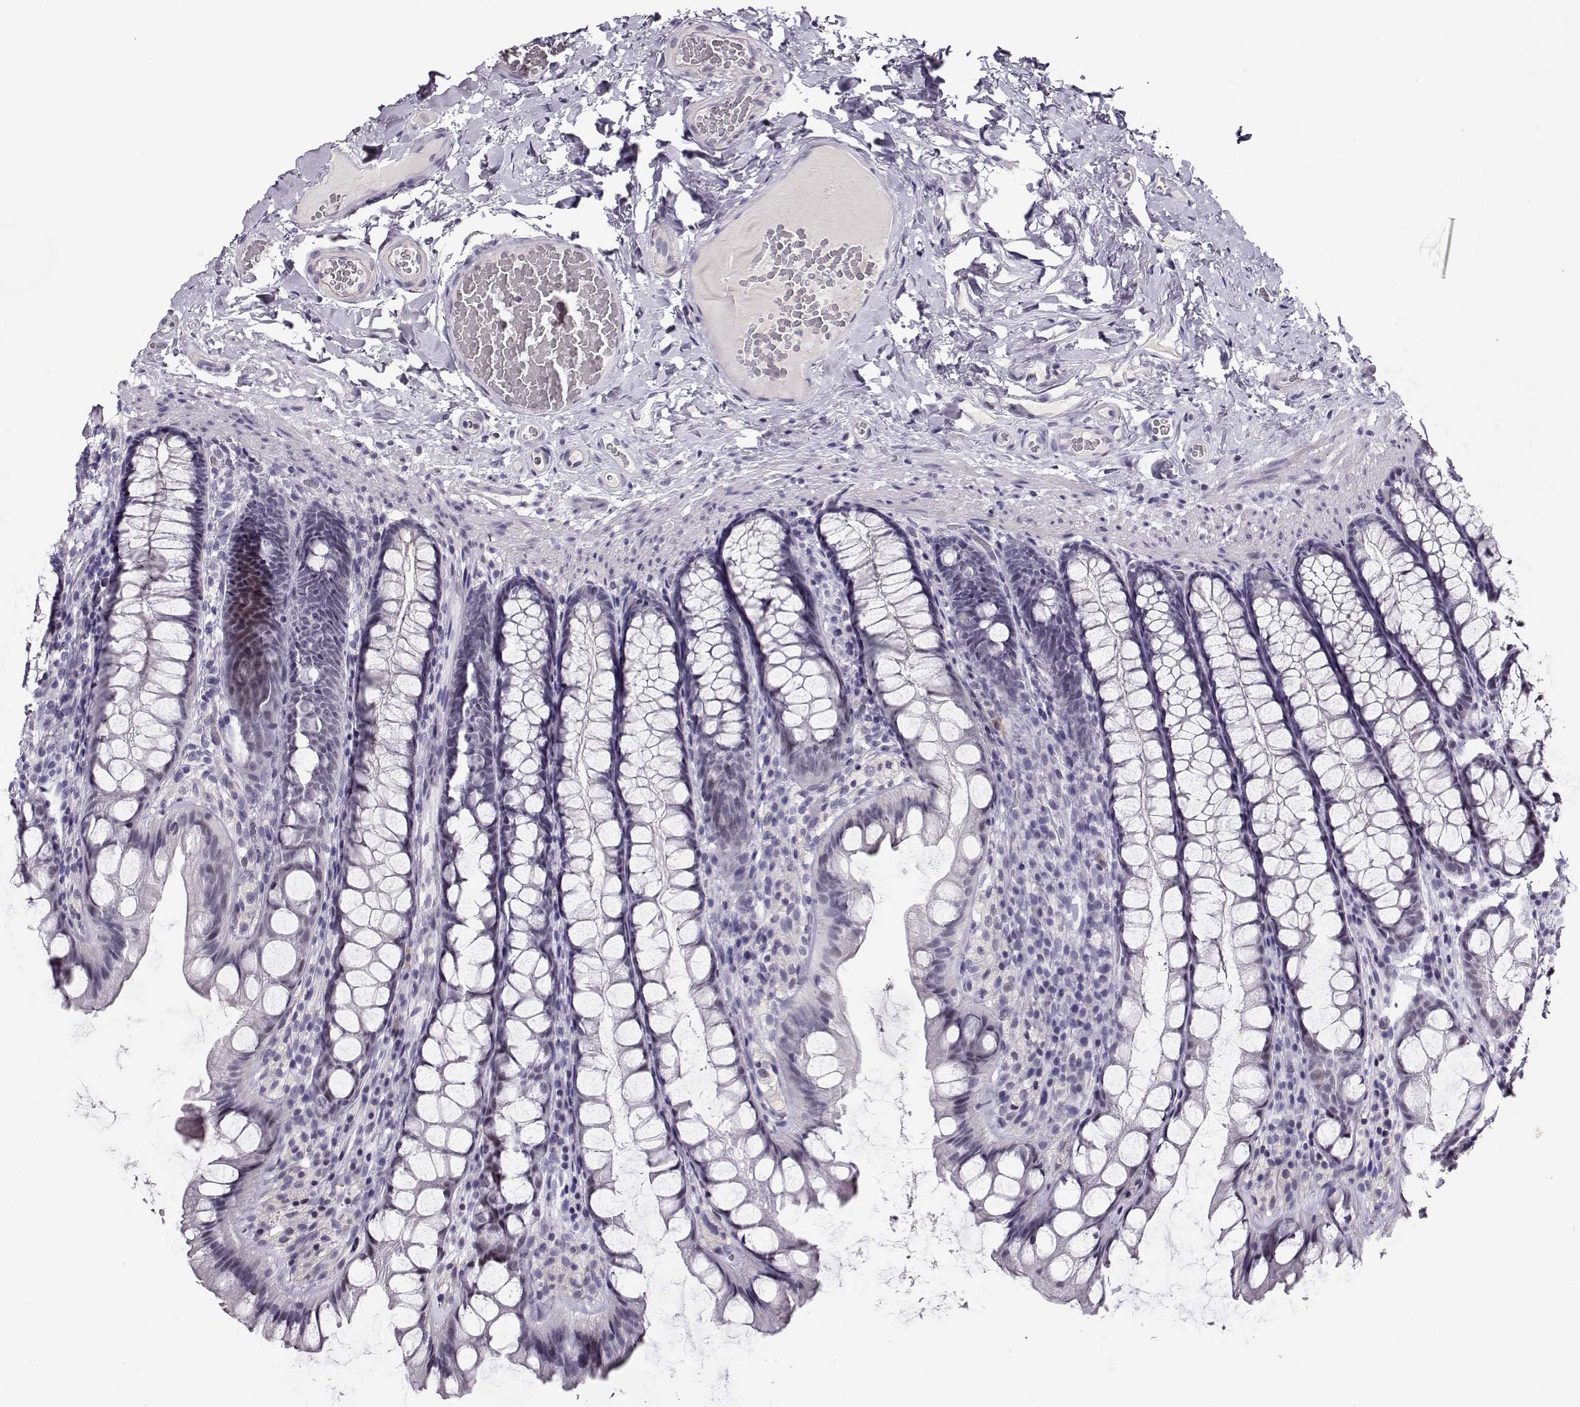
{"staining": {"intensity": "negative", "quantity": "none", "location": "none"}, "tissue": "colon", "cell_type": "Endothelial cells", "image_type": "normal", "snomed": [{"axis": "morphology", "description": "Normal tissue, NOS"}, {"axis": "topography", "description": "Colon"}], "caption": "IHC of benign human colon displays no staining in endothelial cells.", "gene": "CRX", "patient": {"sex": "male", "age": 47}}